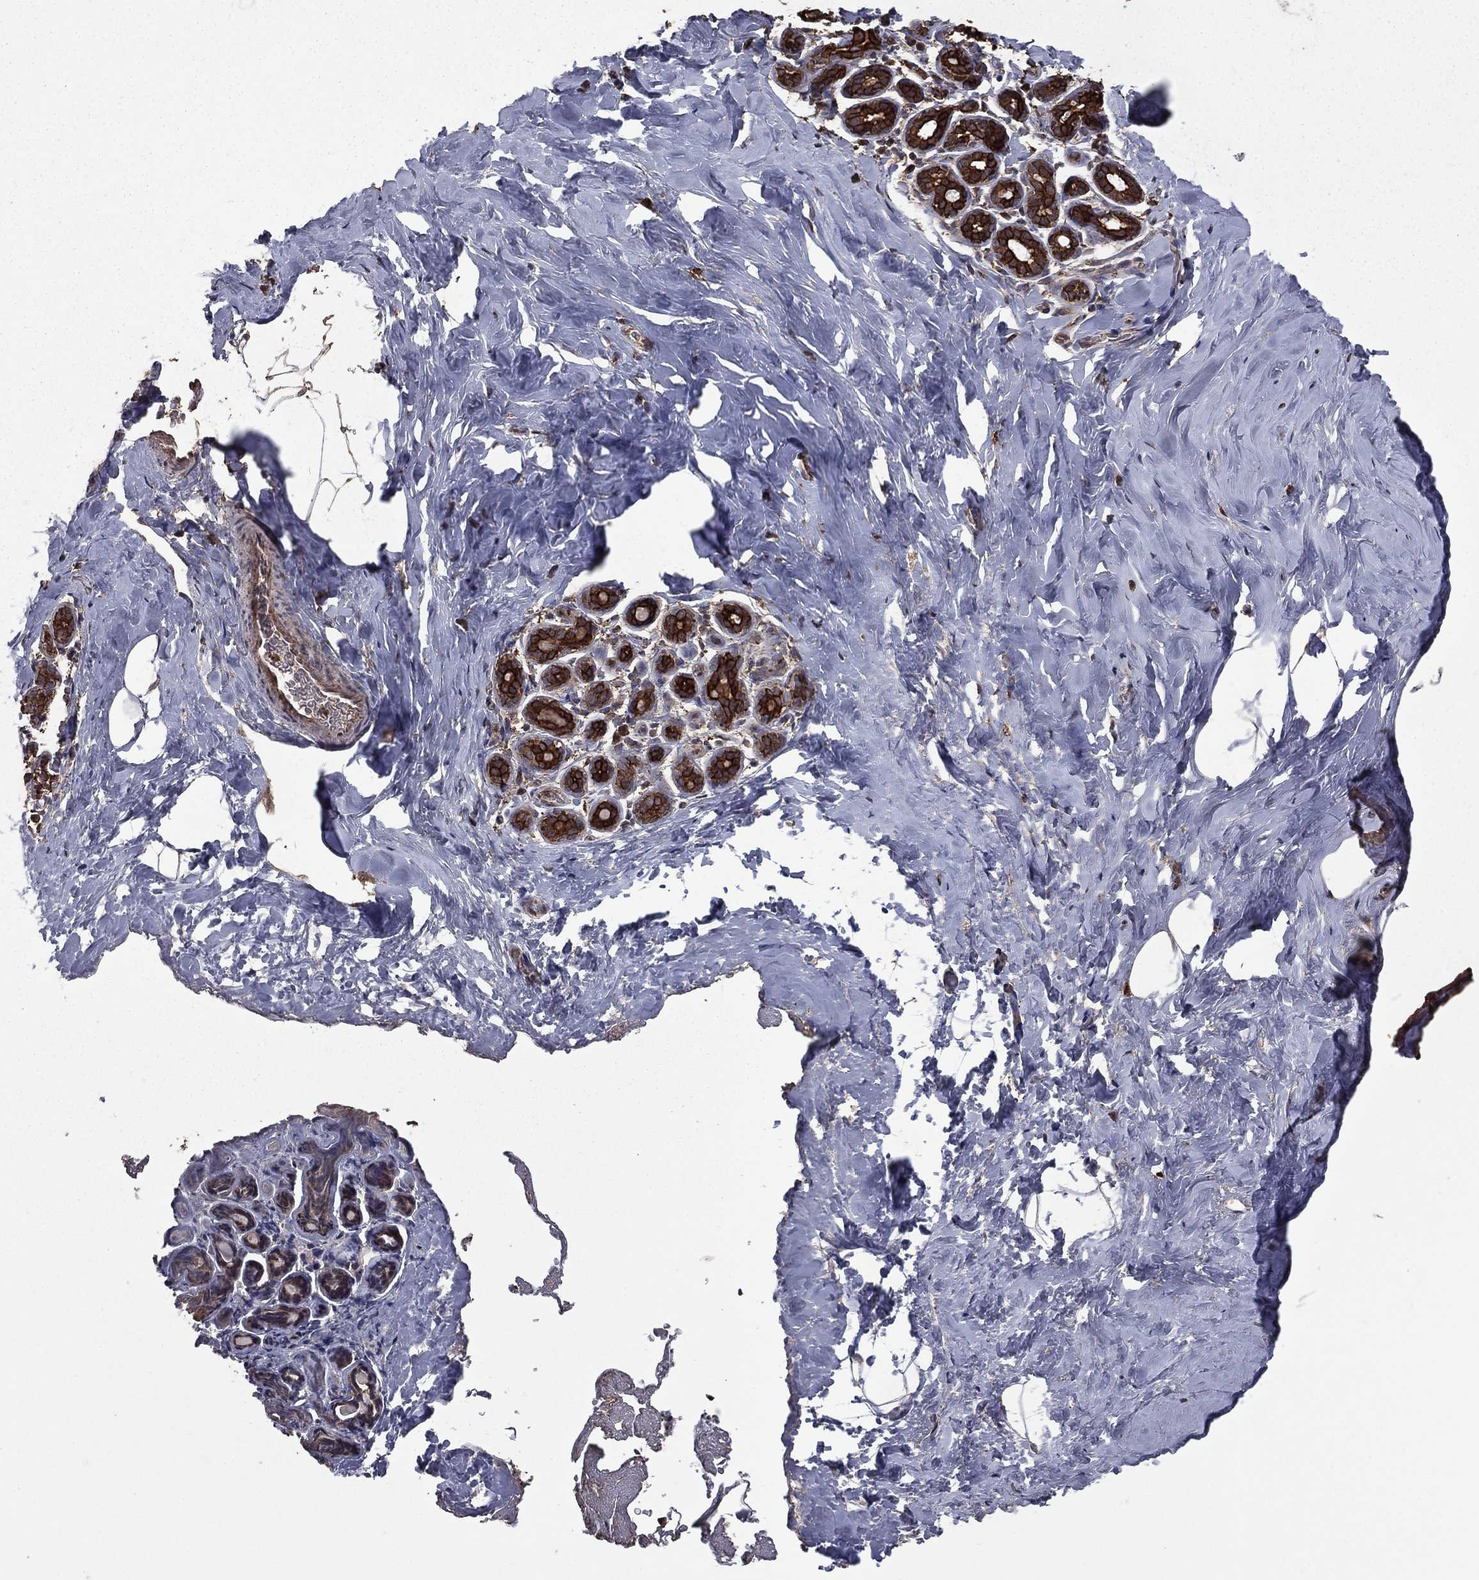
{"staining": {"intensity": "negative", "quantity": "none", "location": "none"}, "tissue": "breast", "cell_type": "Adipocytes", "image_type": "normal", "snomed": [{"axis": "morphology", "description": "Normal tissue, NOS"}, {"axis": "topography", "description": "Skin"}, {"axis": "topography", "description": "Breast"}], "caption": "Immunohistochemical staining of normal breast displays no significant staining in adipocytes. (DAB (3,3'-diaminobenzidine) immunohistochemistry visualized using brightfield microscopy, high magnification).", "gene": "BIRC6", "patient": {"sex": "female", "age": 43}}